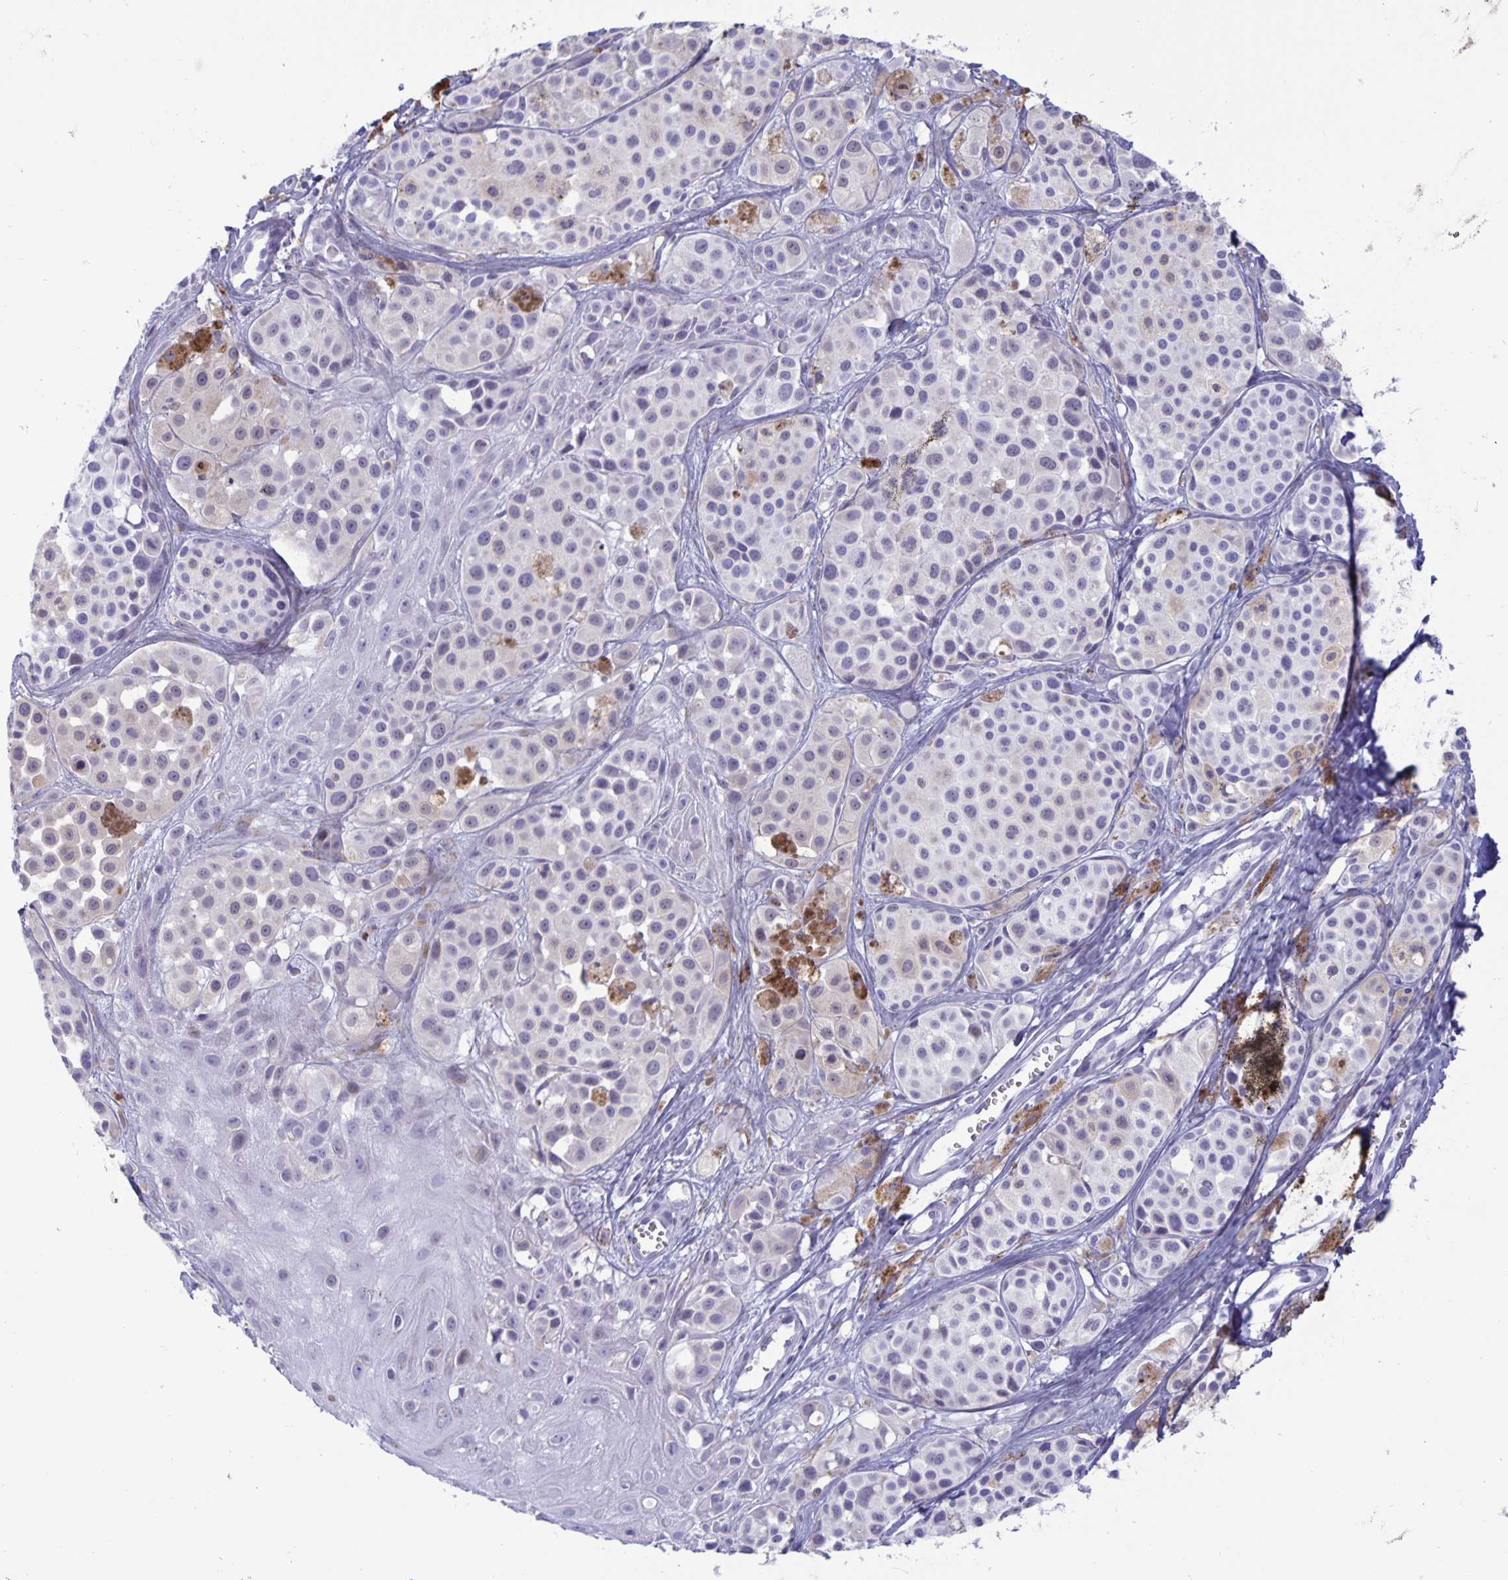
{"staining": {"intensity": "negative", "quantity": "none", "location": "none"}, "tissue": "melanoma", "cell_type": "Tumor cells", "image_type": "cancer", "snomed": [{"axis": "morphology", "description": "Malignant melanoma, NOS"}, {"axis": "topography", "description": "Skin"}], "caption": "An IHC micrograph of melanoma is shown. There is no staining in tumor cells of melanoma.", "gene": "BPIFA3", "patient": {"sex": "male", "age": 77}}